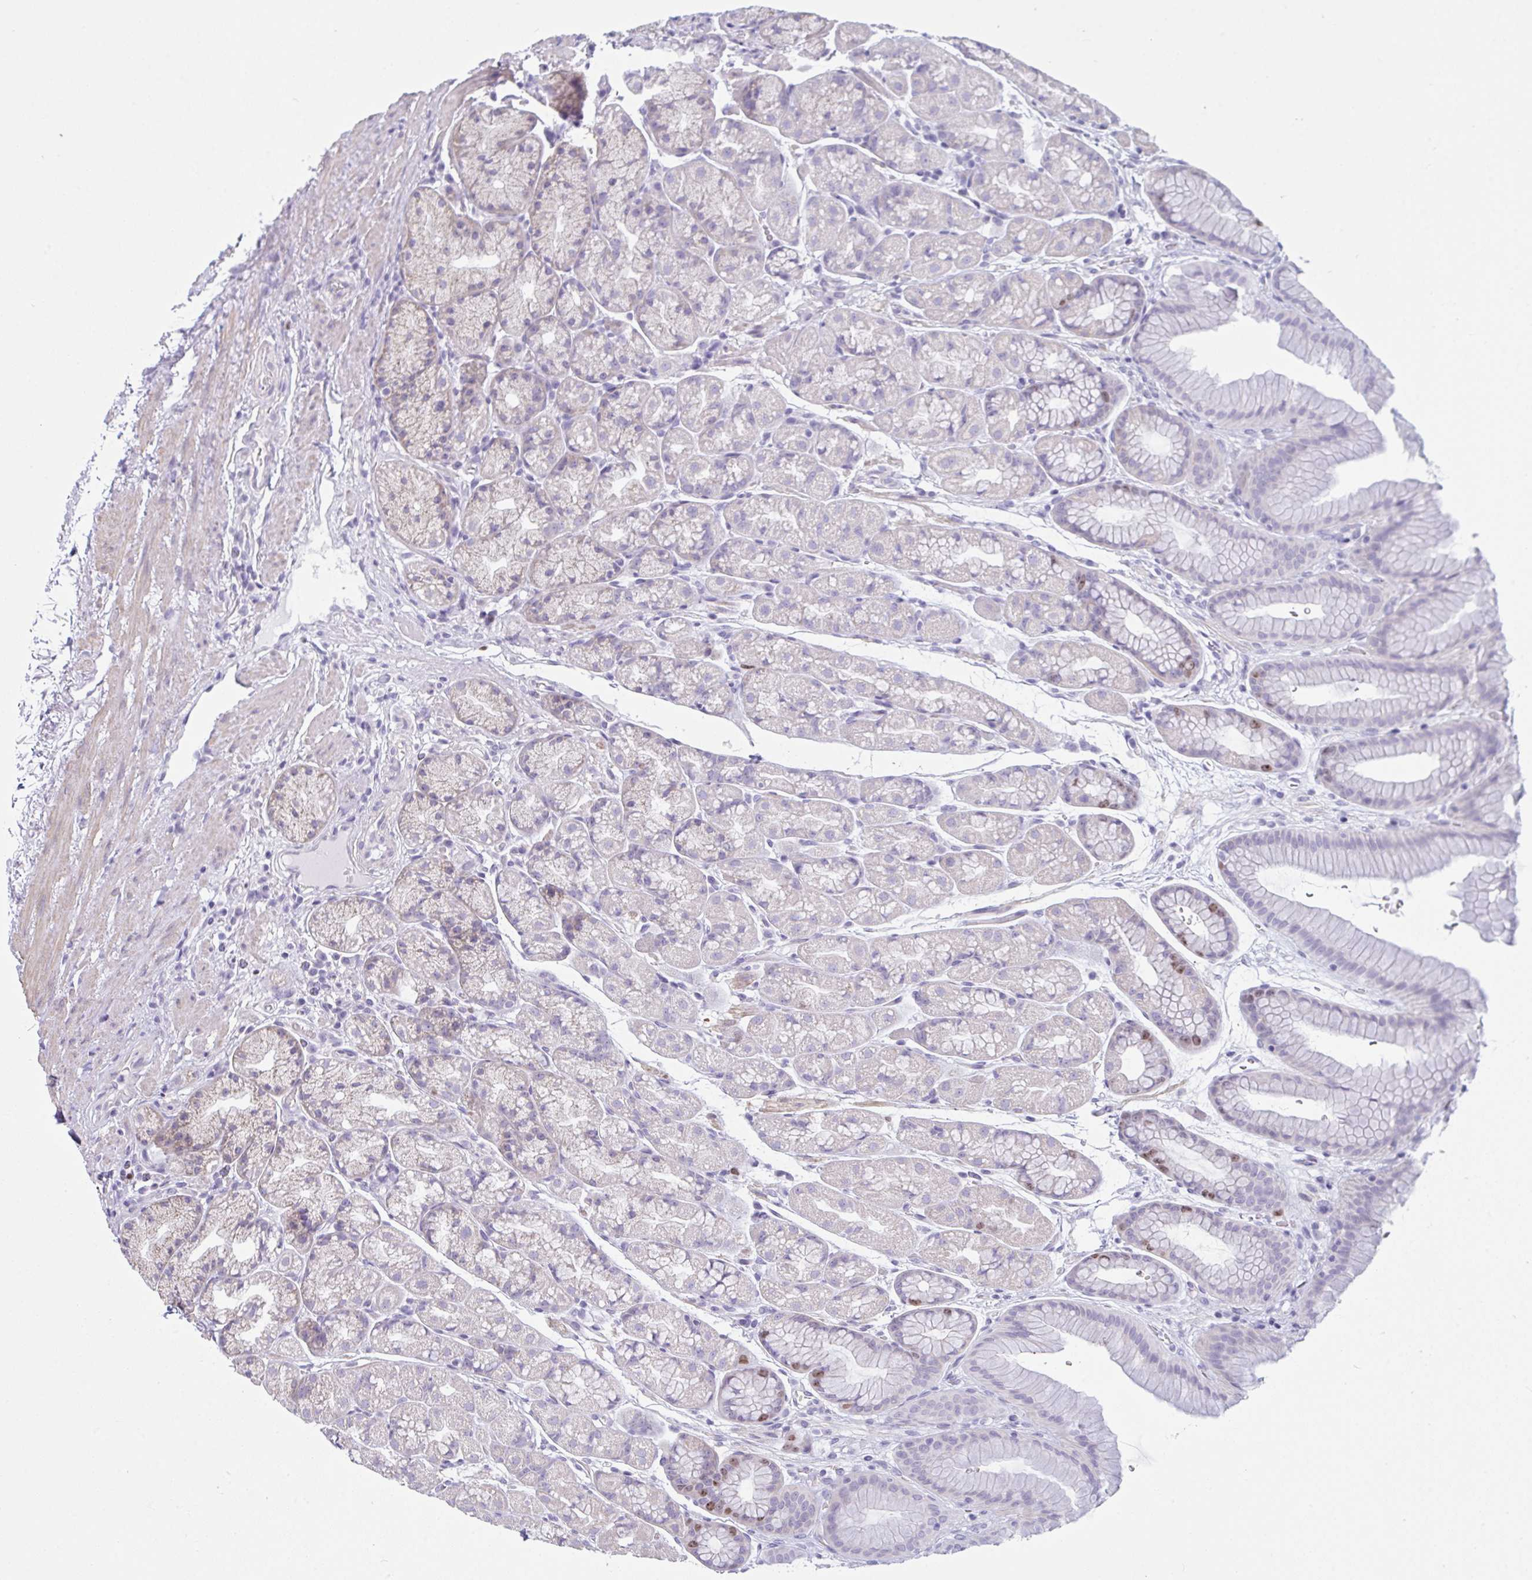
{"staining": {"intensity": "moderate", "quantity": "<25%", "location": "nuclear"}, "tissue": "stomach", "cell_type": "Glandular cells", "image_type": "normal", "snomed": [{"axis": "morphology", "description": "Normal tissue, NOS"}, {"axis": "topography", "description": "Stomach, lower"}], "caption": "This histopathology image reveals benign stomach stained with IHC to label a protein in brown. The nuclear of glandular cells show moderate positivity for the protein. Nuclei are counter-stained blue.", "gene": "SUZ12", "patient": {"sex": "male", "age": 67}}